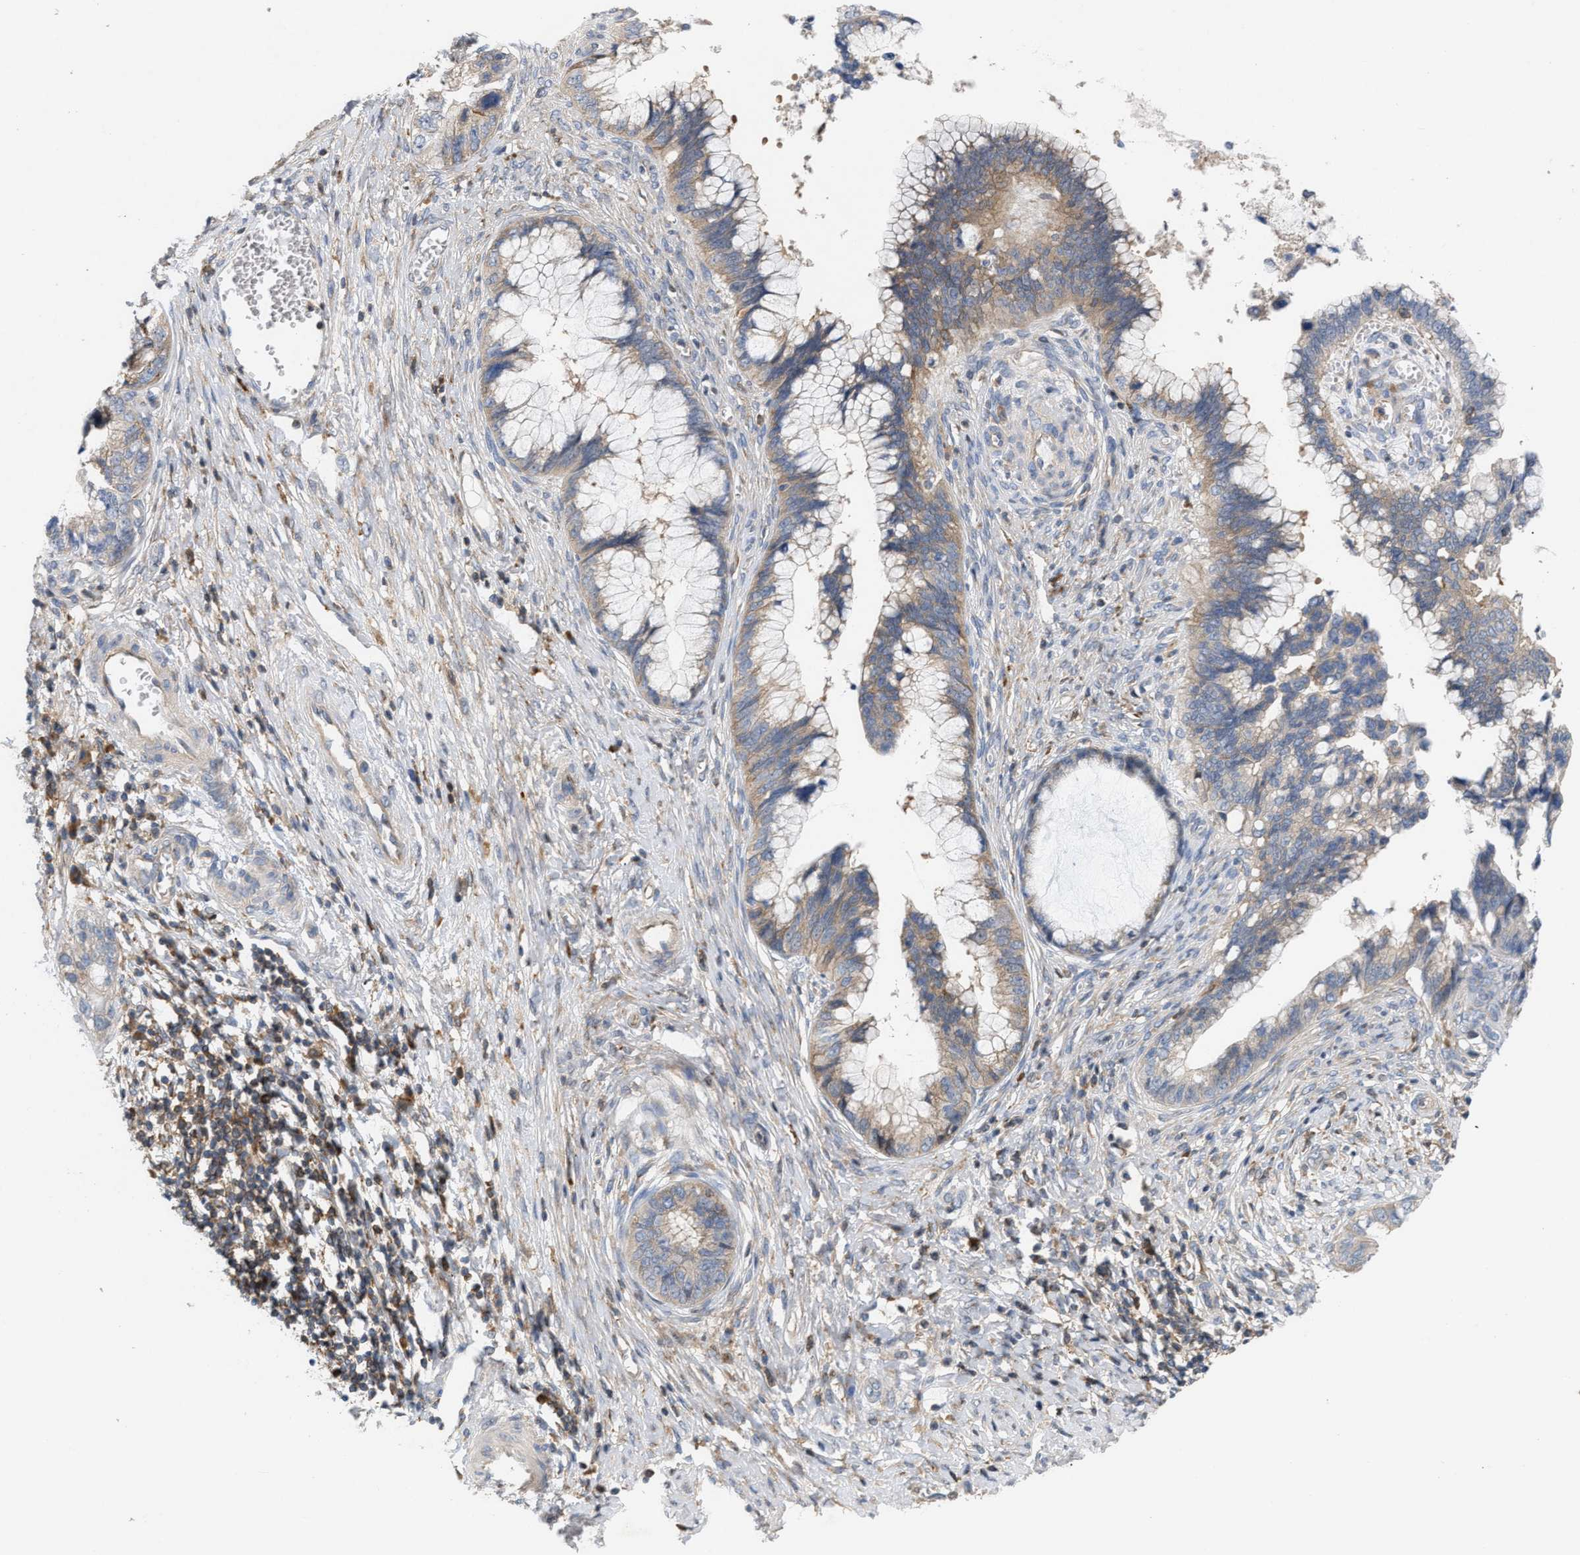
{"staining": {"intensity": "moderate", "quantity": "25%-75%", "location": "cytoplasmic/membranous"}, "tissue": "cervical cancer", "cell_type": "Tumor cells", "image_type": "cancer", "snomed": [{"axis": "morphology", "description": "Adenocarcinoma, NOS"}, {"axis": "topography", "description": "Cervix"}], "caption": "About 25%-75% of tumor cells in cervical cancer reveal moderate cytoplasmic/membranous protein staining as visualized by brown immunohistochemical staining.", "gene": "DBNL", "patient": {"sex": "female", "age": 44}}